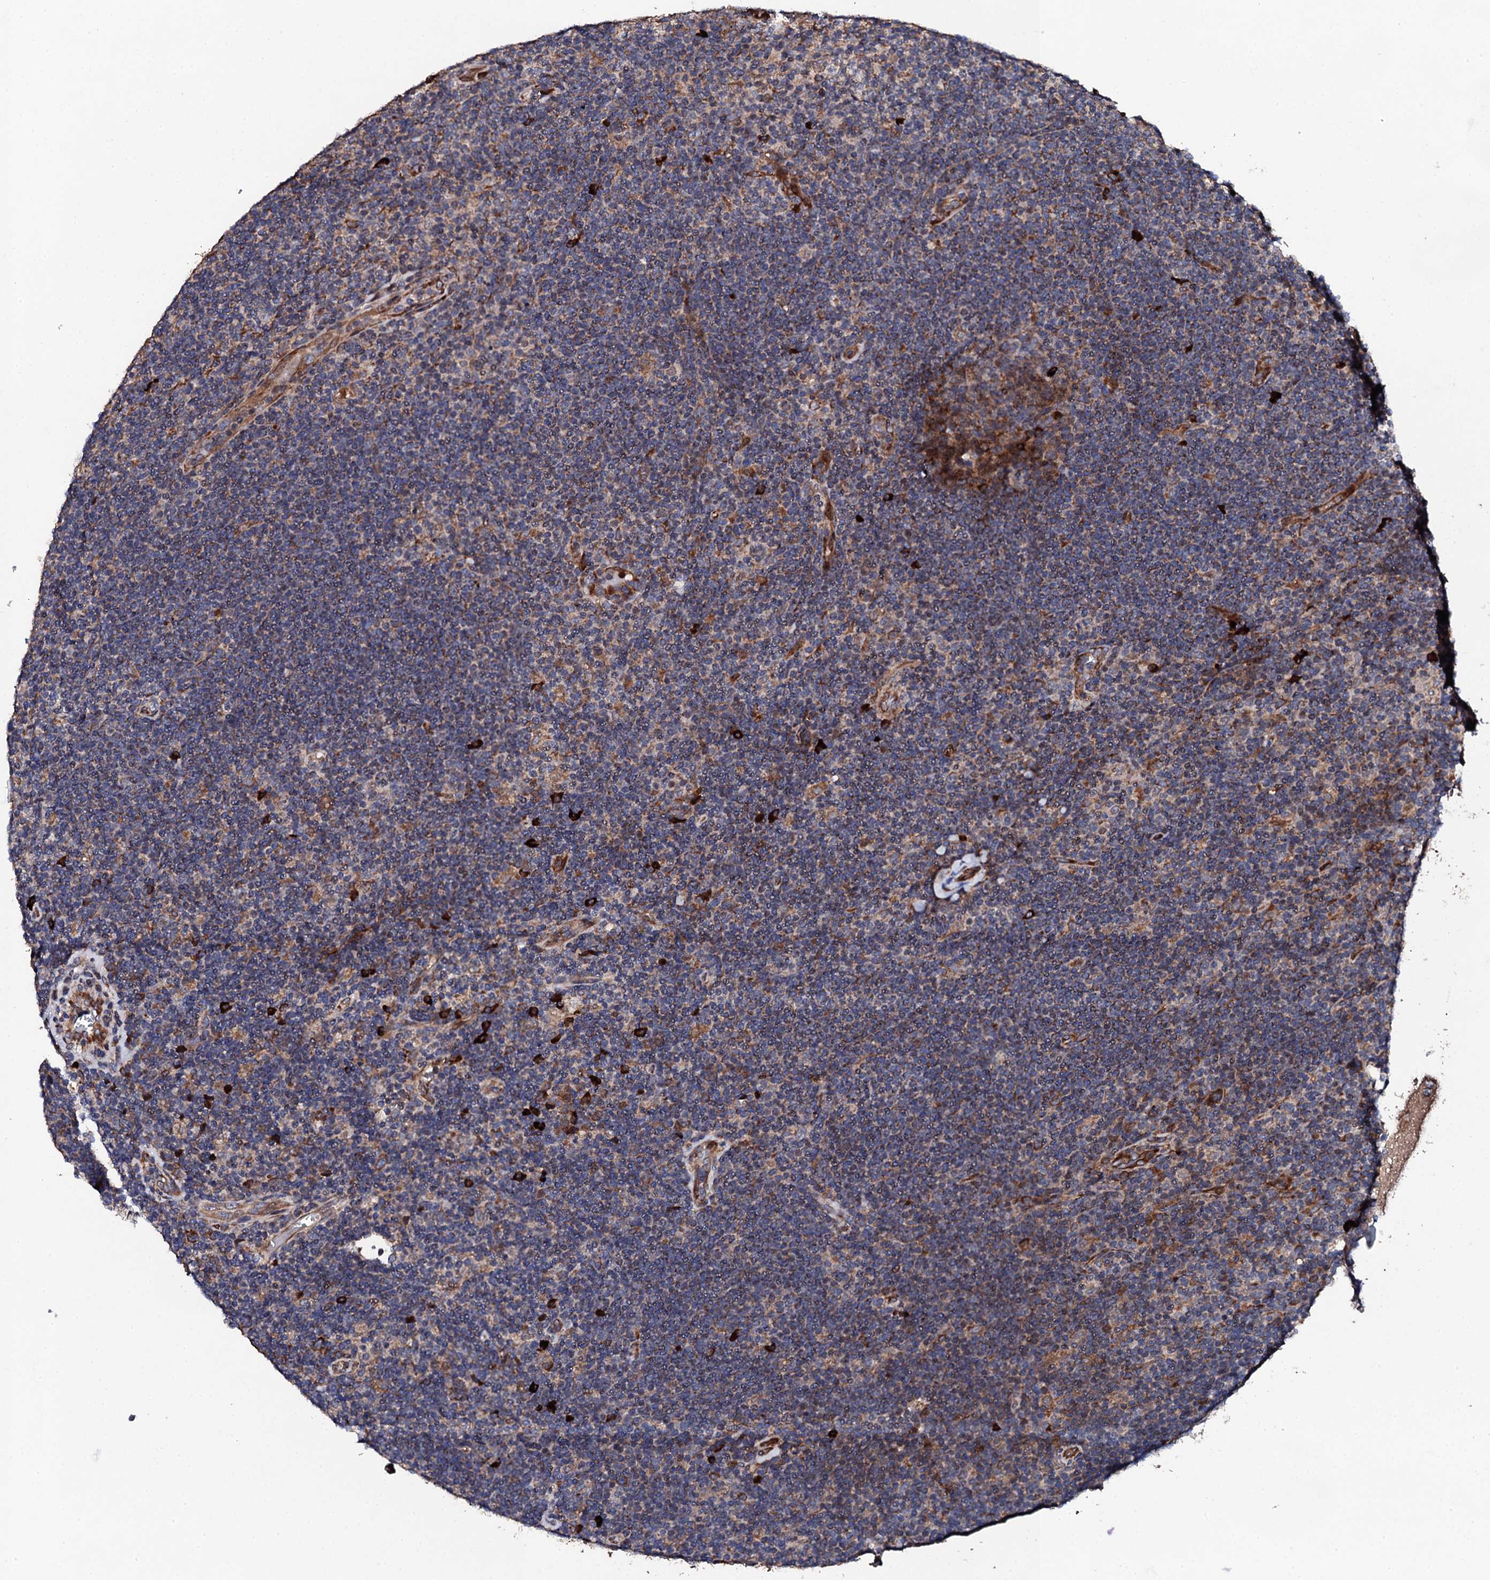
{"staining": {"intensity": "strong", "quantity": "<25%", "location": "cytoplasmic/membranous"}, "tissue": "lymphoma", "cell_type": "Tumor cells", "image_type": "cancer", "snomed": [{"axis": "morphology", "description": "Hodgkin's disease, NOS"}, {"axis": "topography", "description": "Lymph node"}], "caption": "Tumor cells show medium levels of strong cytoplasmic/membranous staining in approximately <25% of cells in lymphoma.", "gene": "LIPT2", "patient": {"sex": "female", "age": 57}}